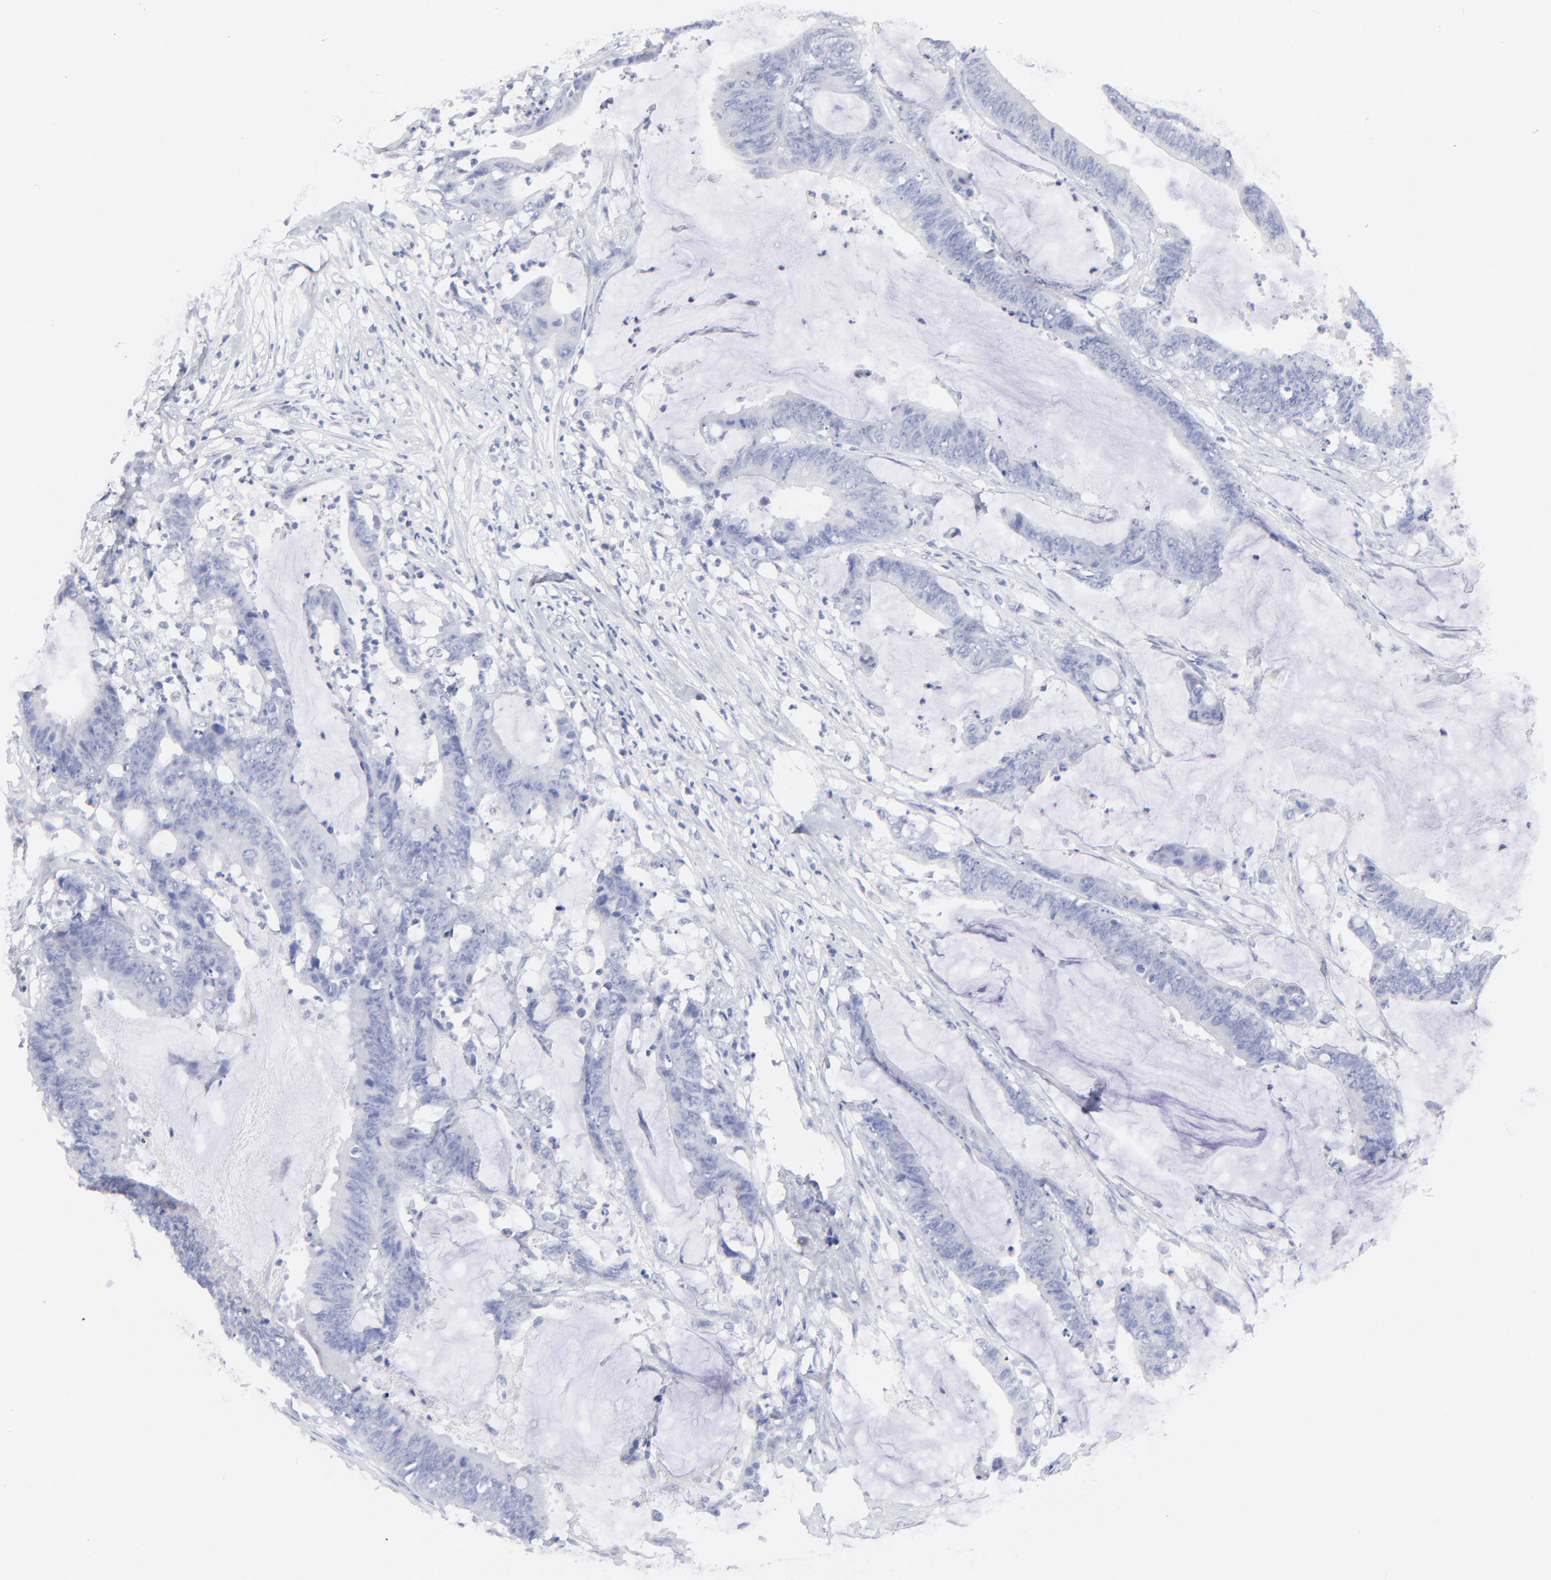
{"staining": {"intensity": "negative", "quantity": "none", "location": "none"}, "tissue": "colorectal cancer", "cell_type": "Tumor cells", "image_type": "cancer", "snomed": [{"axis": "morphology", "description": "Adenocarcinoma, NOS"}, {"axis": "topography", "description": "Rectum"}], "caption": "This is an immunohistochemistry micrograph of human adenocarcinoma (colorectal). There is no staining in tumor cells.", "gene": "HORMAD2", "patient": {"sex": "female", "age": 66}}